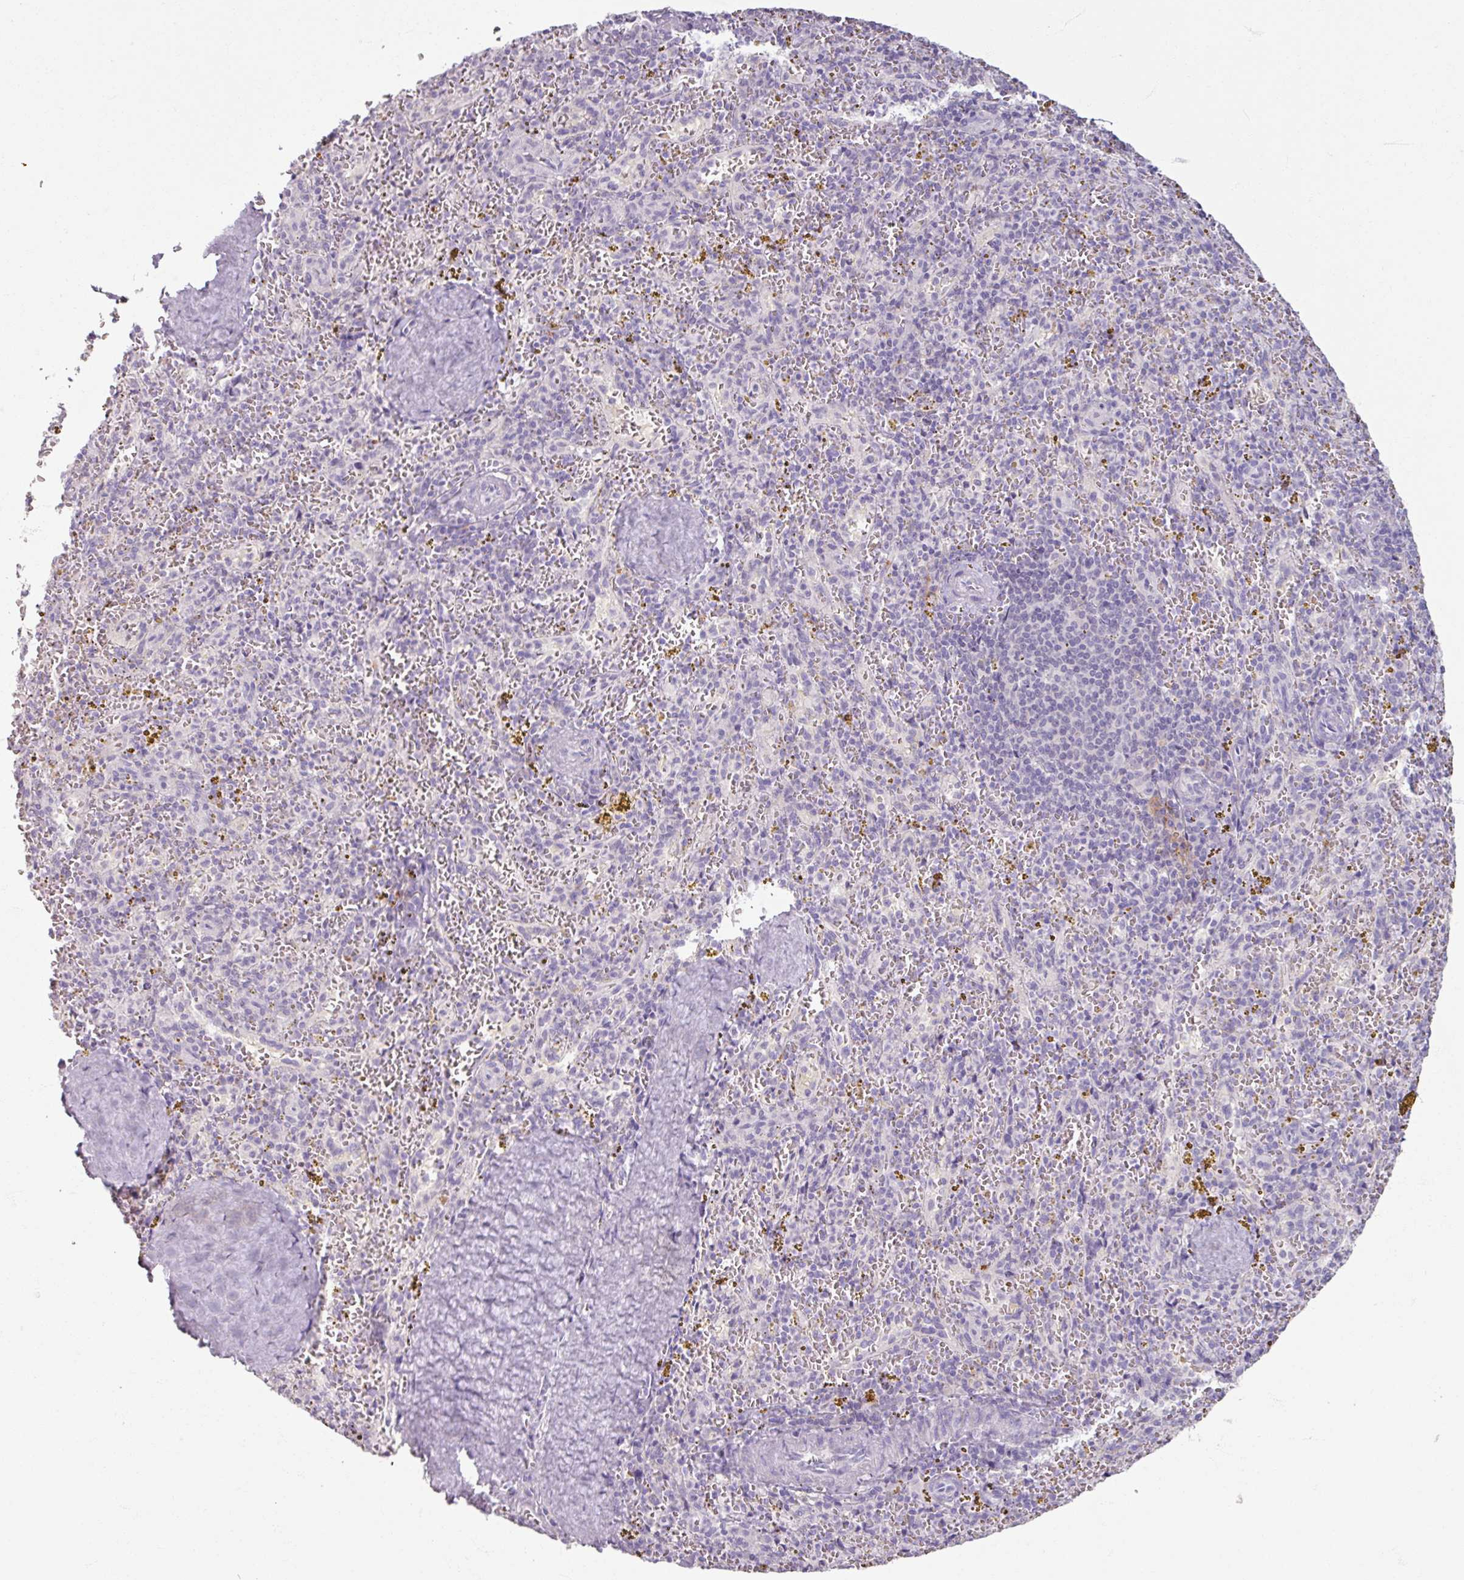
{"staining": {"intensity": "negative", "quantity": "none", "location": "none"}, "tissue": "spleen", "cell_type": "Cells in red pulp", "image_type": "normal", "snomed": [{"axis": "morphology", "description": "Normal tissue, NOS"}, {"axis": "topography", "description": "Spleen"}], "caption": "High power microscopy photomicrograph of an immunohistochemistry (IHC) image of benign spleen, revealing no significant expression in cells in red pulp.", "gene": "SLC27A5", "patient": {"sex": "male", "age": 57}}